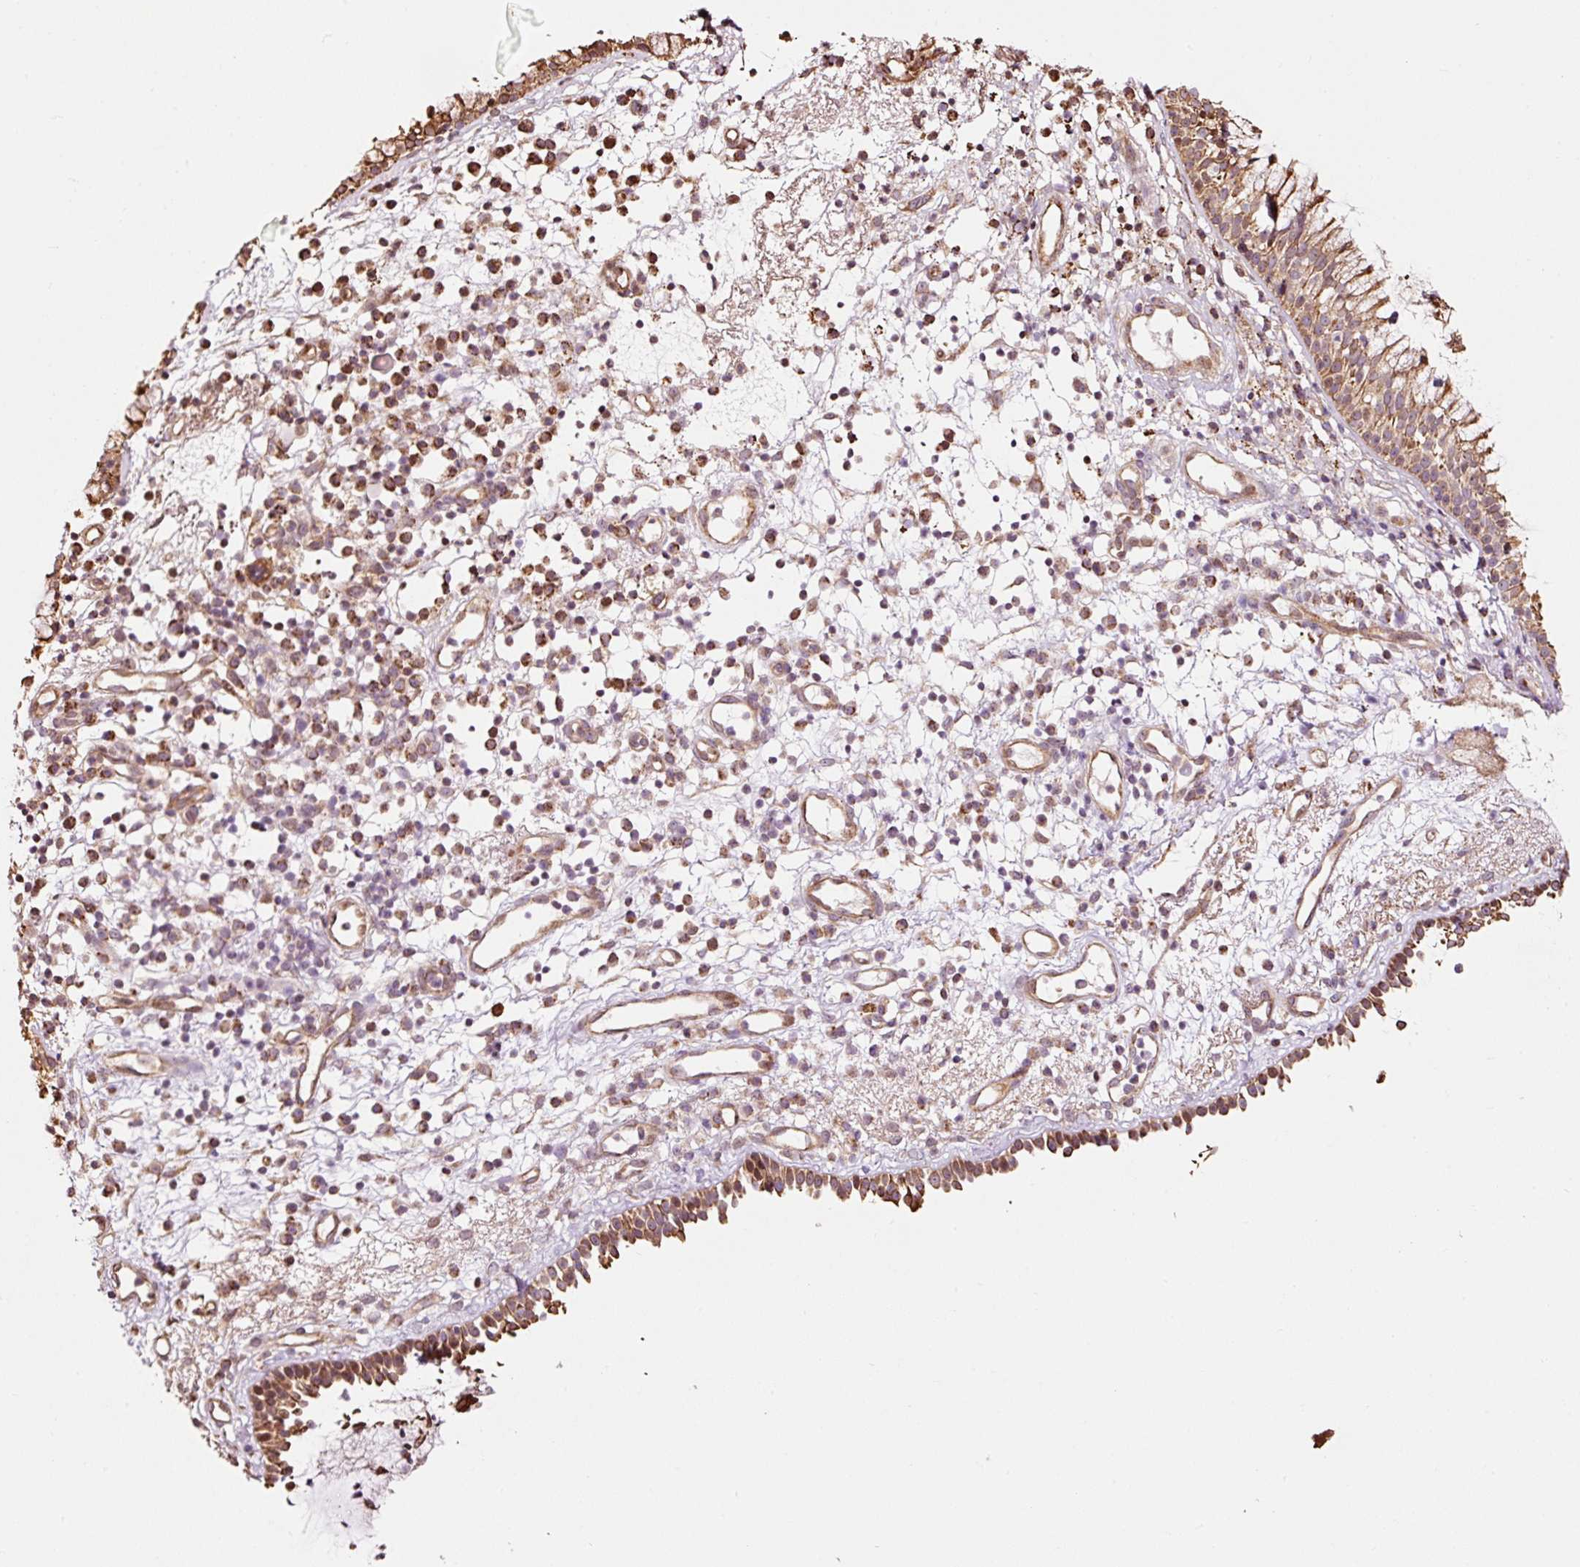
{"staining": {"intensity": "strong", "quantity": "25%-75%", "location": "cytoplasmic/membranous"}, "tissue": "nasopharynx", "cell_type": "Respiratory epithelial cells", "image_type": "normal", "snomed": [{"axis": "morphology", "description": "Normal tissue, NOS"}, {"axis": "topography", "description": "Nasopharynx"}], "caption": "Nasopharynx stained with immunohistochemistry shows strong cytoplasmic/membranous positivity in approximately 25%-75% of respiratory epithelial cells. The staining is performed using DAB (3,3'-diaminobenzidine) brown chromogen to label protein expression. The nuclei are counter-stained blue using hematoxylin.", "gene": "ETF1", "patient": {"sex": "male", "age": 21}}